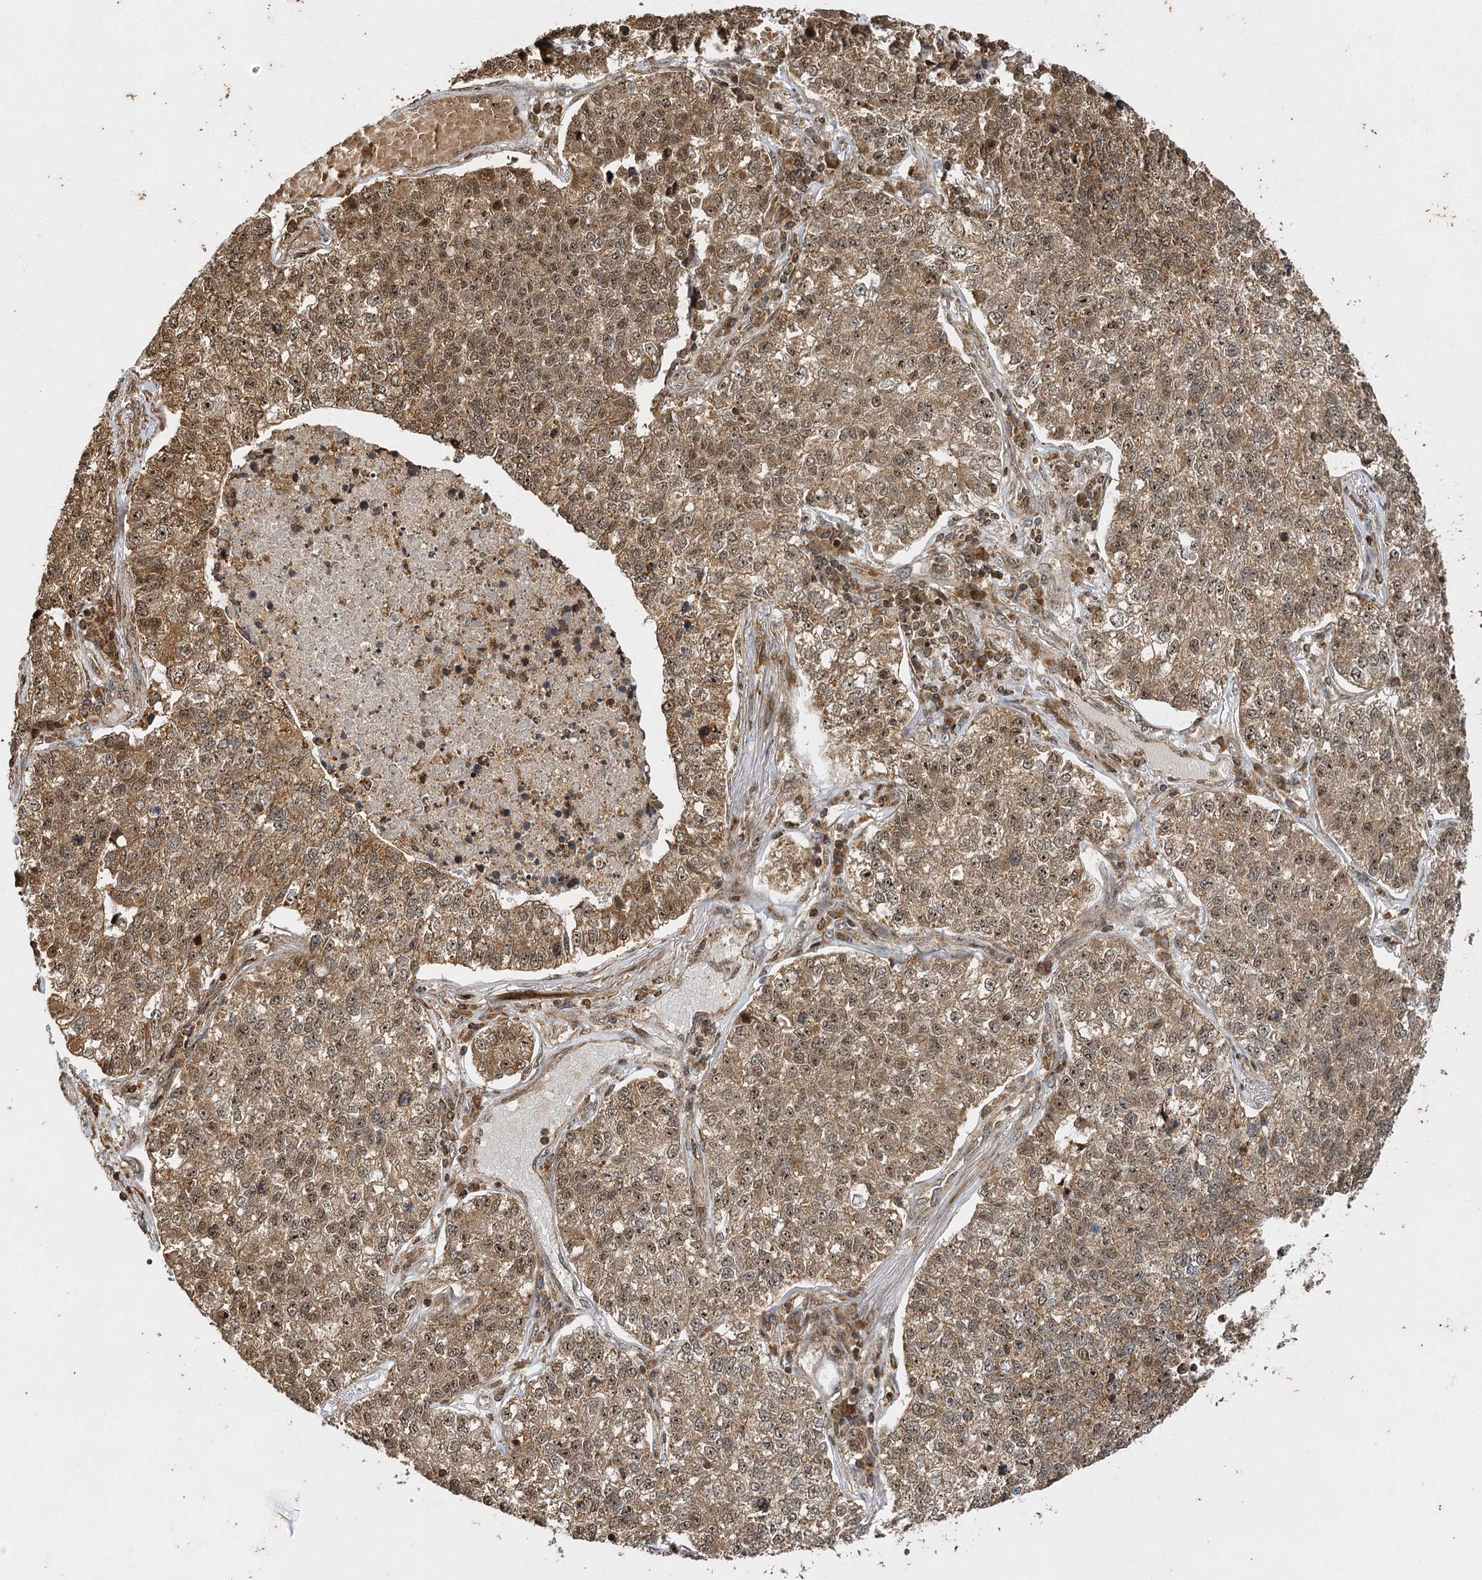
{"staining": {"intensity": "moderate", "quantity": ">75%", "location": "cytoplasmic/membranous,nuclear"}, "tissue": "lung cancer", "cell_type": "Tumor cells", "image_type": "cancer", "snomed": [{"axis": "morphology", "description": "Adenocarcinoma, NOS"}, {"axis": "topography", "description": "Lung"}], "caption": "Tumor cells show moderate cytoplasmic/membranous and nuclear staining in approximately >75% of cells in lung cancer.", "gene": "IL11RA", "patient": {"sex": "male", "age": 49}}